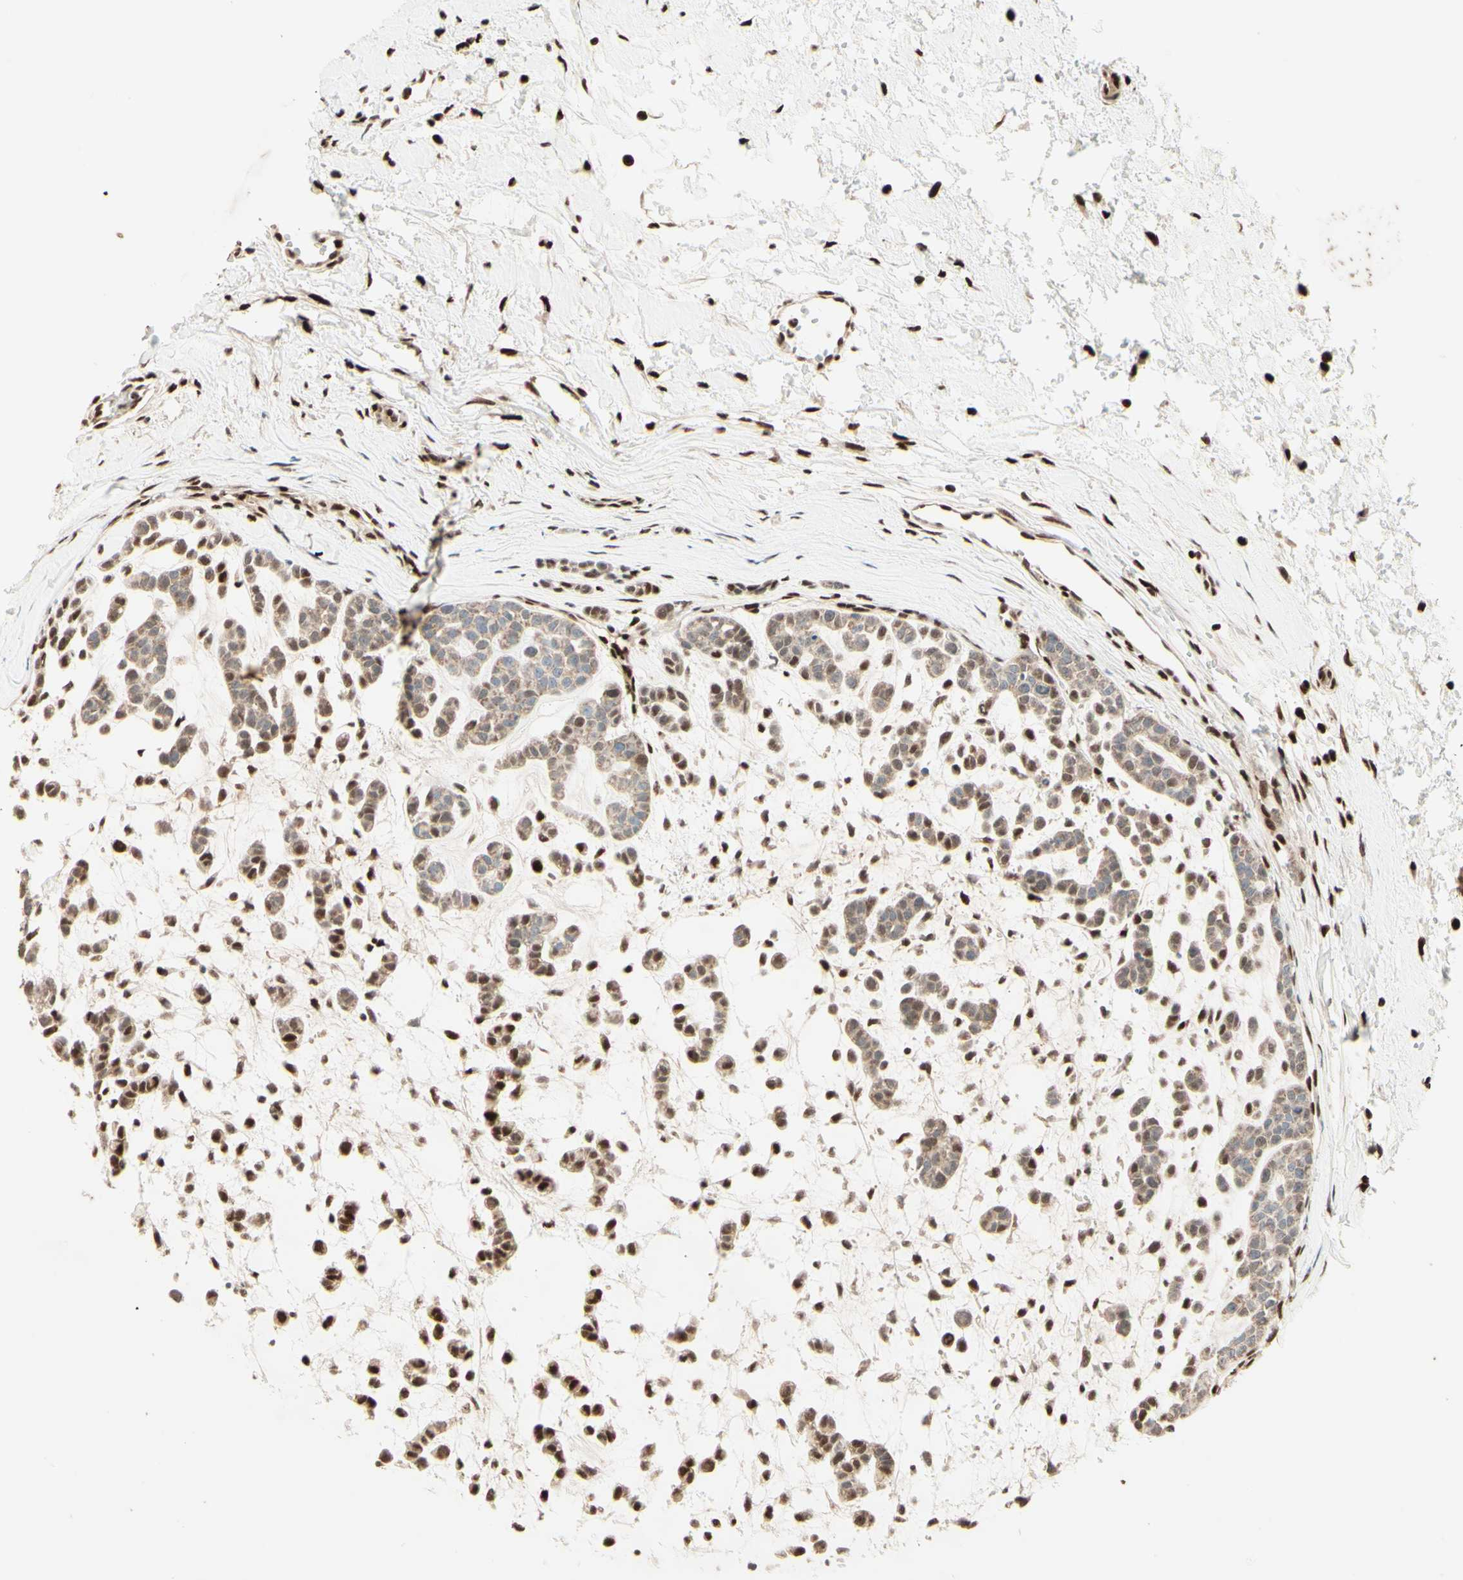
{"staining": {"intensity": "moderate", "quantity": "25%-75%", "location": "nuclear"}, "tissue": "head and neck cancer", "cell_type": "Tumor cells", "image_type": "cancer", "snomed": [{"axis": "morphology", "description": "Adenocarcinoma, NOS"}, {"axis": "morphology", "description": "Adenoma, NOS"}, {"axis": "topography", "description": "Head-Neck"}], "caption": "High-power microscopy captured an immunohistochemistry (IHC) photomicrograph of head and neck cancer (adenoma), revealing moderate nuclear staining in about 25%-75% of tumor cells. The protein is stained brown, and the nuclei are stained in blue (DAB (3,3'-diaminobenzidine) IHC with brightfield microscopy, high magnification).", "gene": "NR3C1", "patient": {"sex": "female", "age": 55}}